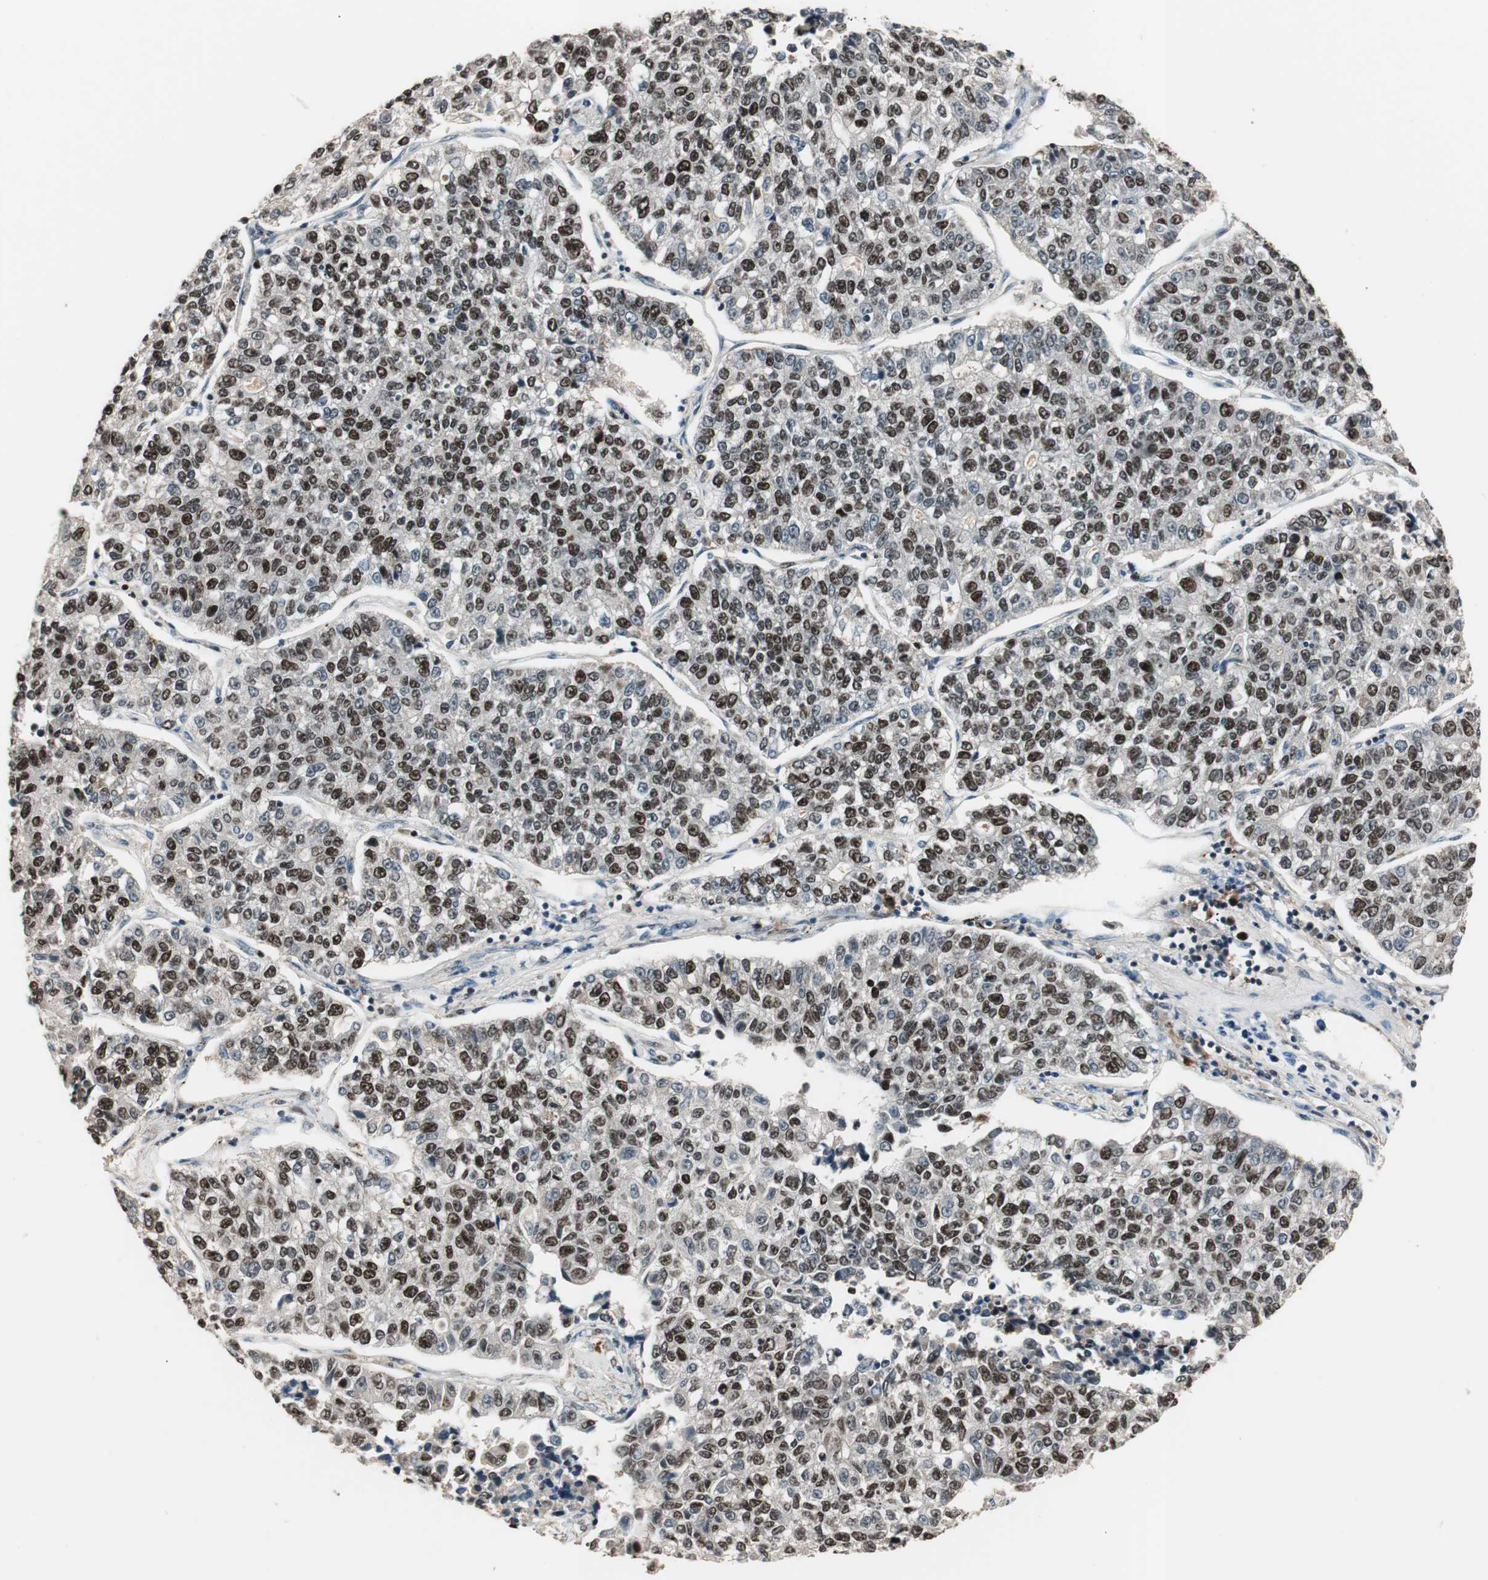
{"staining": {"intensity": "strong", "quantity": "25%-75%", "location": "nuclear"}, "tissue": "lung cancer", "cell_type": "Tumor cells", "image_type": "cancer", "snomed": [{"axis": "morphology", "description": "Adenocarcinoma, NOS"}, {"axis": "topography", "description": "Lung"}], "caption": "IHC of human lung cancer (adenocarcinoma) displays high levels of strong nuclear staining in approximately 25%-75% of tumor cells. (Stains: DAB (3,3'-diaminobenzidine) in brown, nuclei in blue, Microscopy: brightfield microscopy at high magnification).", "gene": "FEN1", "patient": {"sex": "male", "age": 49}}